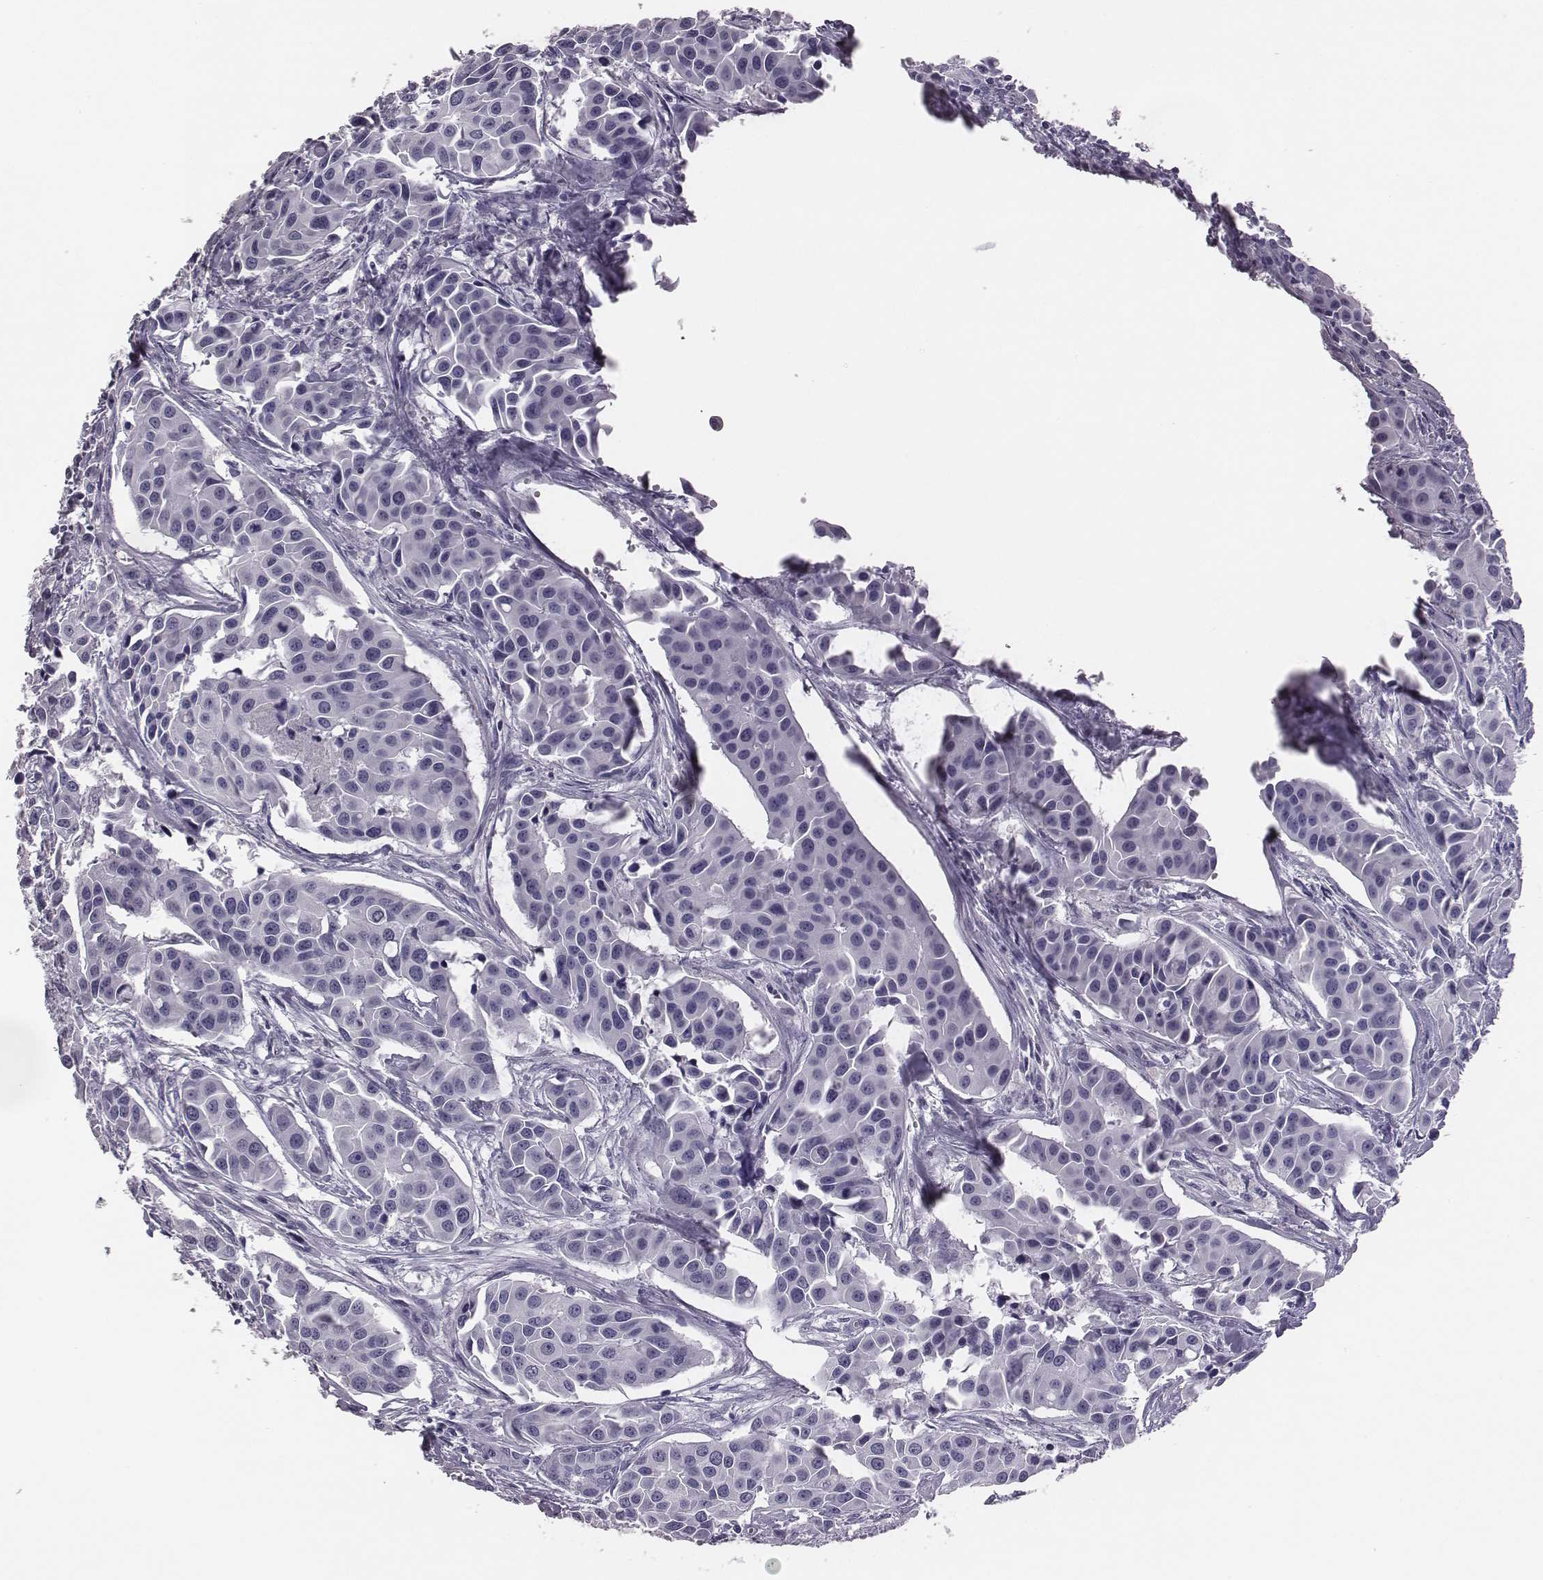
{"staining": {"intensity": "negative", "quantity": "none", "location": "none"}, "tissue": "head and neck cancer", "cell_type": "Tumor cells", "image_type": "cancer", "snomed": [{"axis": "morphology", "description": "Adenocarcinoma, NOS"}, {"axis": "topography", "description": "Head-Neck"}], "caption": "An immunohistochemistry histopathology image of head and neck cancer is shown. There is no staining in tumor cells of head and neck cancer. Brightfield microscopy of immunohistochemistry (IHC) stained with DAB (brown) and hematoxylin (blue), captured at high magnification.", "gene": "ACOD1", "patient": {"sex": "male", "age": 76}}